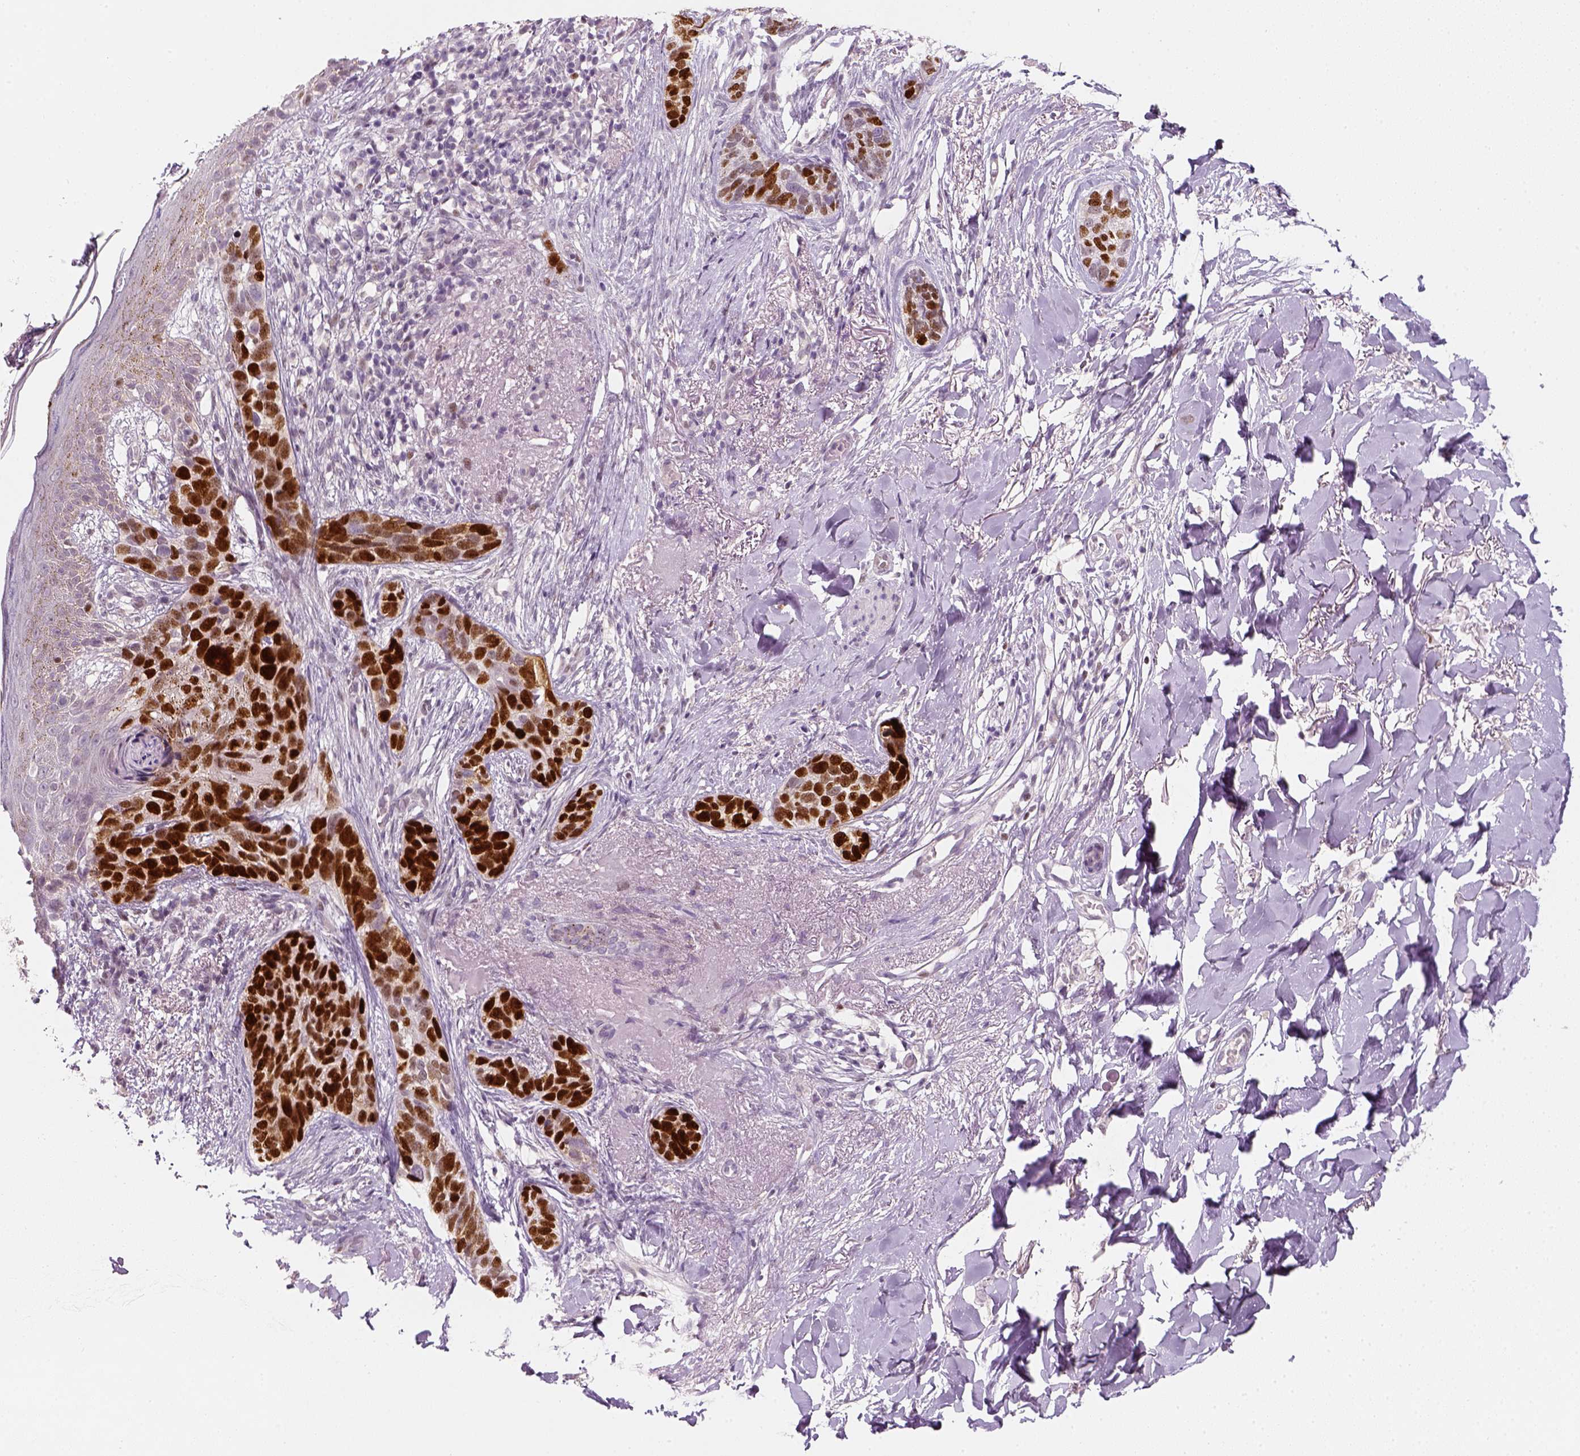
{"staining": {"intensity": "strong", "quantity": ">75%", "location": "nuclear"}, "tissue": "skin cancer", "cell_type": "Tumor cells", "image_type": "cancer", "snomed": [{"axis": "morphology", "description": "Normal tissue, NOS"}, {"axis": "morphology", "description": "Basal cell carcinoma"}, {"axis": "topography", "description": "Skin"}], "caption": "IHC staining of skin basal cell carcinoma, which displays high levels of strong nuclear expression in about >75% of tumor cells indicating strong nuclear protein positivity. The staining was performed using DAB (3,3'-diaminobenzidine) (brown) for protein detection and nuclei were counterstained in hematoxylin (blue).", "gene": "TP53", "patient": {"sex": "male", "age": 84}}